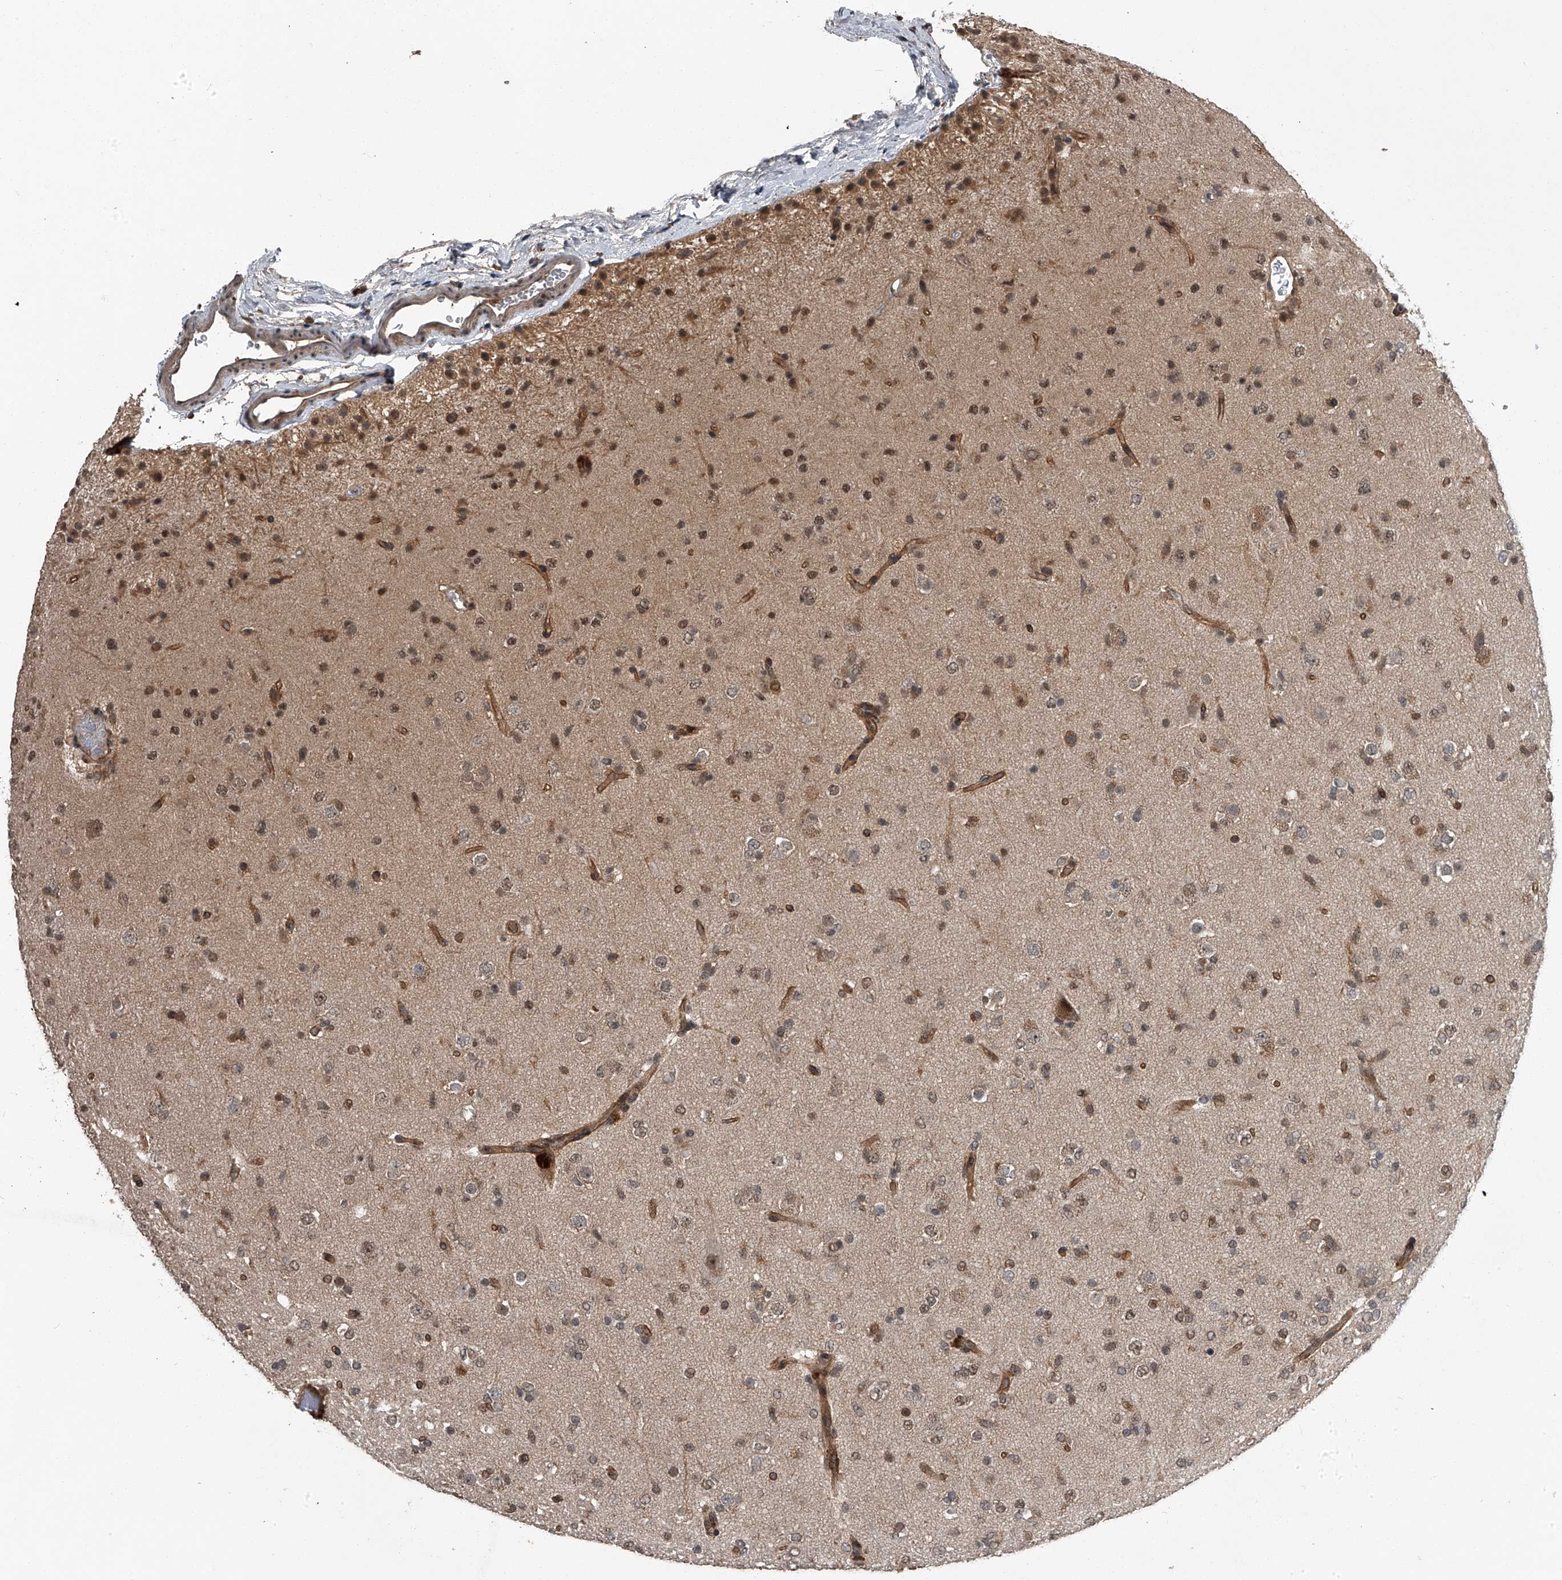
{"staining": {"intensity": "weak", "quantity": "25%-75%", "location": "nuclear"}, "tissue": "glioma", "cell_type": "Tumor cells", "image_type": "cancer", "snomed": [{"axis": "morphology", "description": "Glioma, malignant, Low grade"}, {"axis": "topography", "description": "Brain"}], "caption": "Protein staining of glioma tissue displays weak nuclear positivity in about 25%-75% of tumor cells. The protein is stained brown, and the nuclei are stained in blue (DAB (3,3'-diaminobenzidine) IHC with brightfield microscopy, high magnification).", "gene": "SLC12A8", "patient": {"sex": "male", "age": 65}}